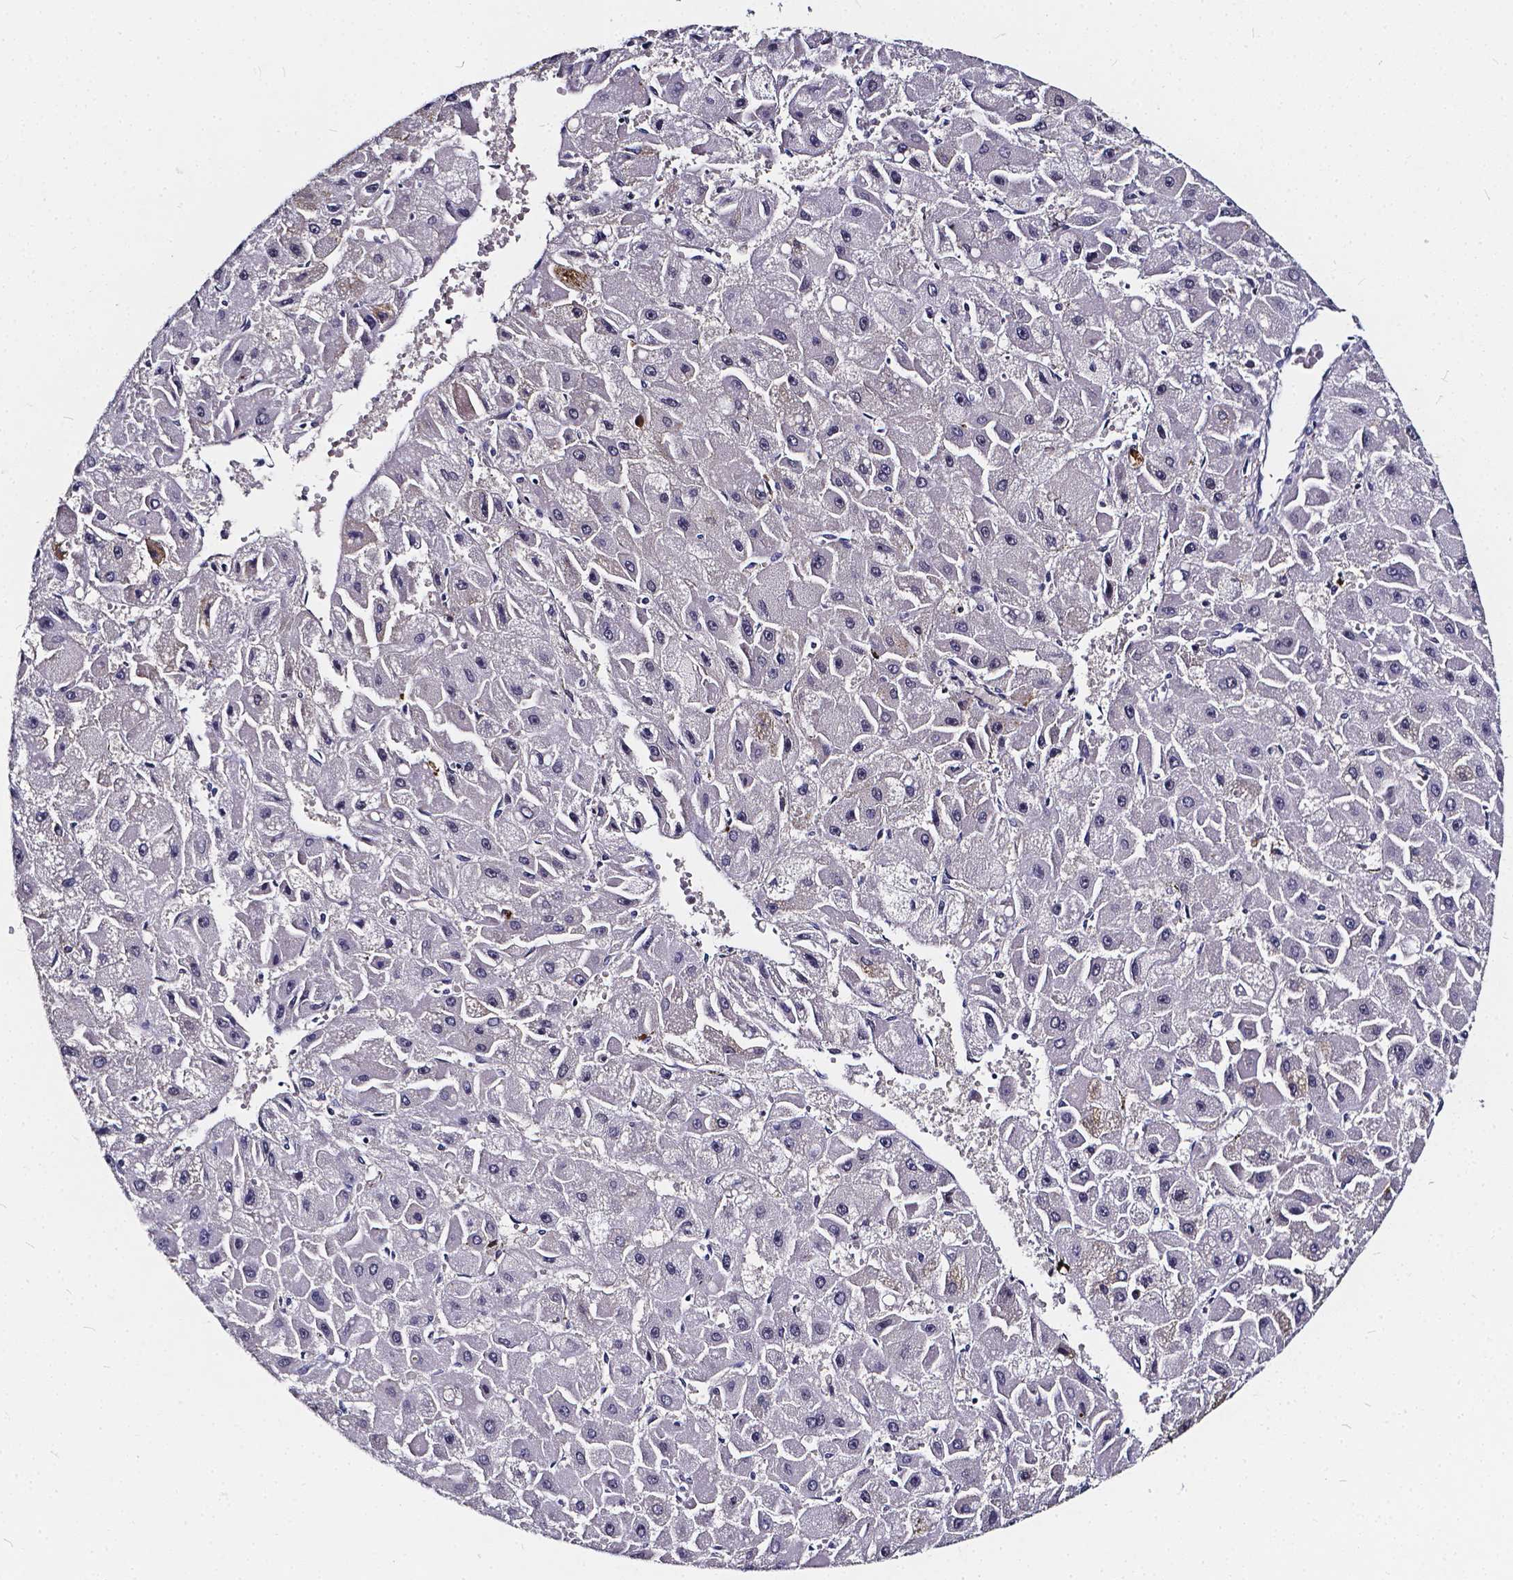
{"staining": {"intensity": "negative", "quantity": "none", "location": "none"}, "tissue": "liver cancer", "cell_type": "Tumor cells", "image_type": "cancer", "snomed": [{"axis": "morphology", "description": "Carcinoma, Hepatocellular, NOS"}, {"axis": "topography", "description": "Liver"}], "caption": "The micrograph demonstrates no significant positivity in tumor cells of liver cancer (hepatocellular carcinoma). The staining is performed using DAB (3,3'-diaminobenzidine) brown chromogen with nuclei counter-stained in using hematoxylin.", "gene": "SOWAHA", "patient": {"sex": "female", "age": 25}}